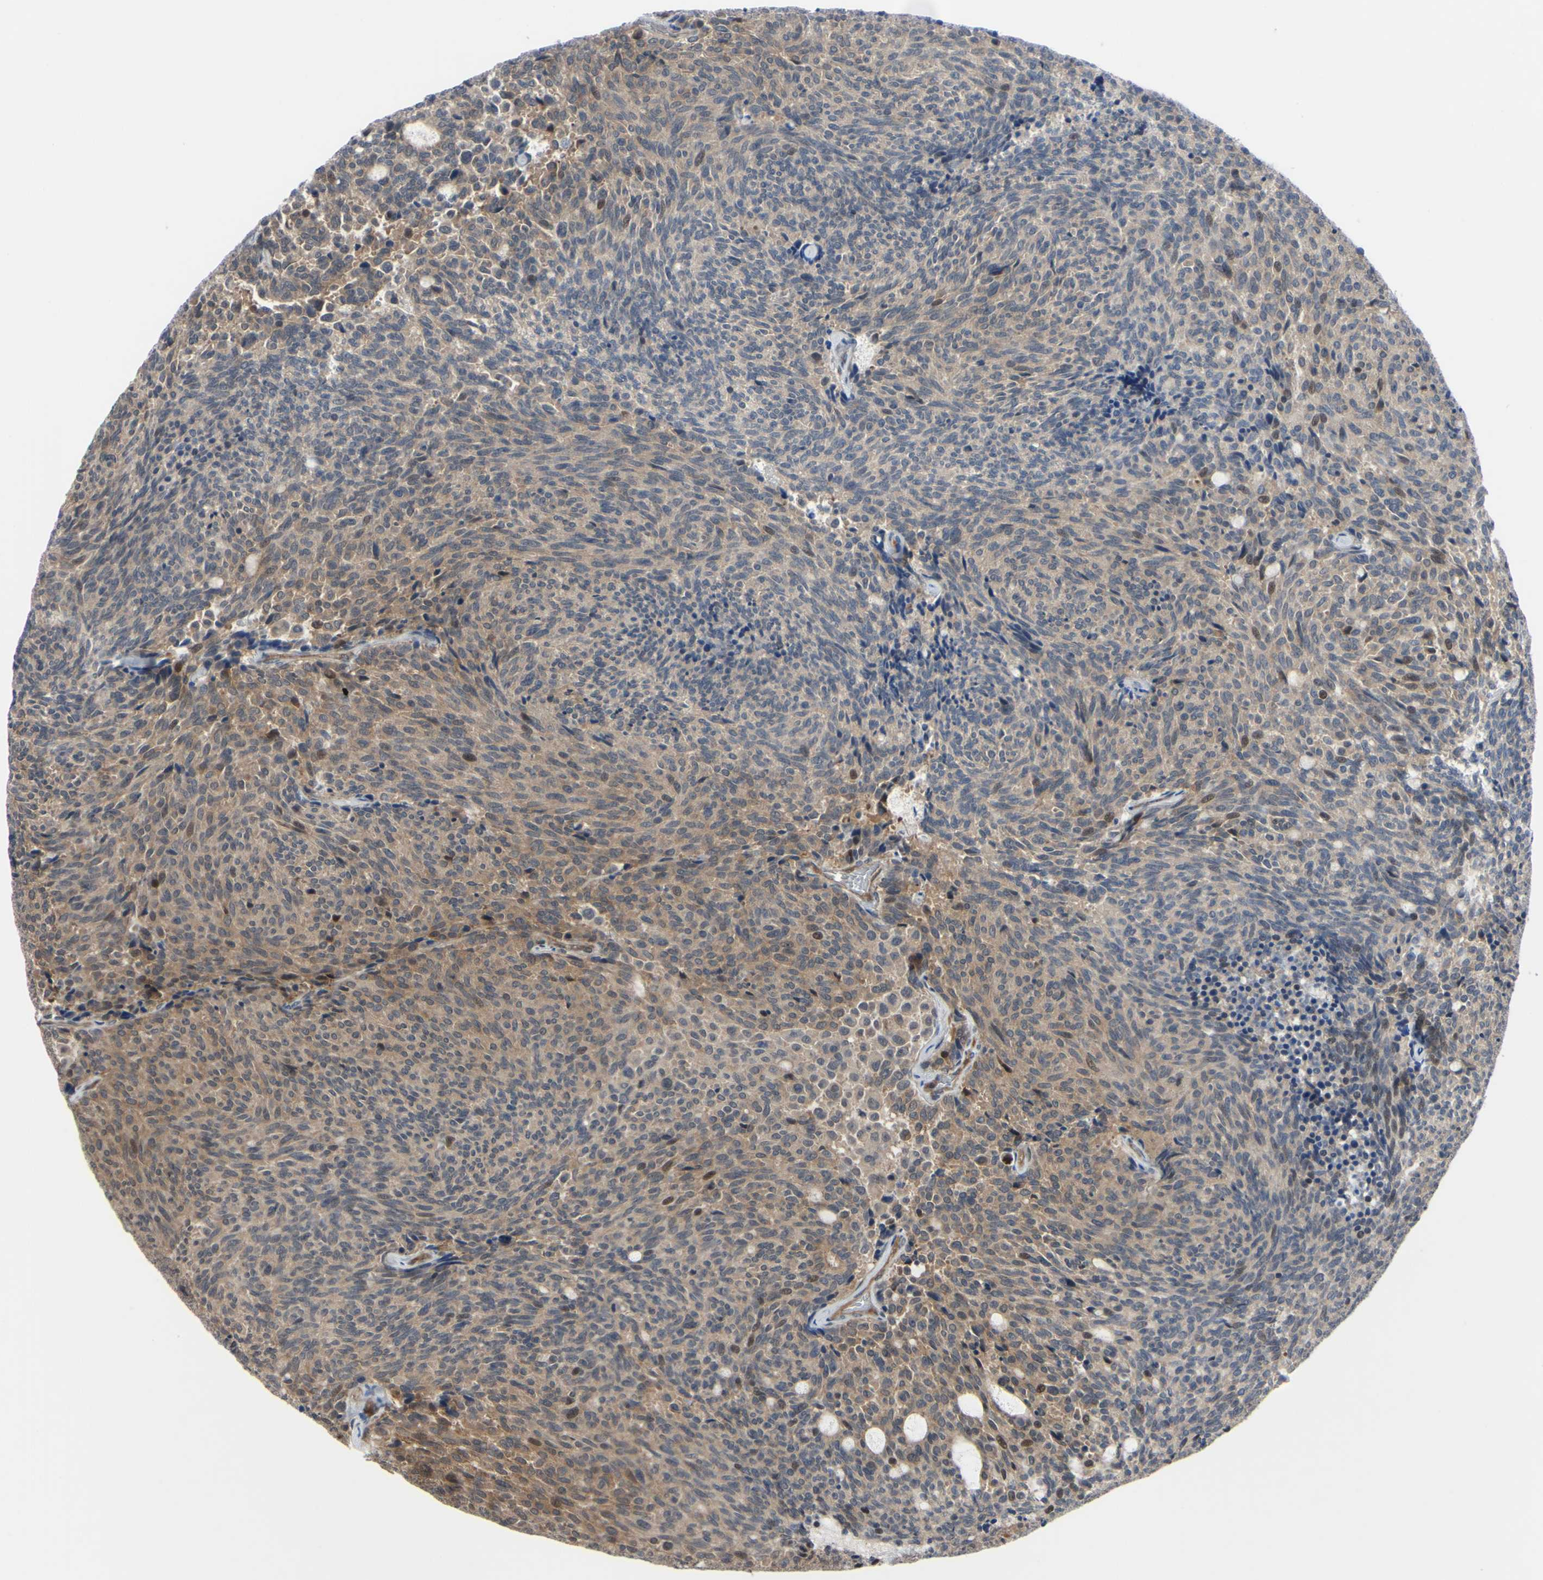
{"staining": {"intensity": "moderate", "quantity": "25%-75%", "location": "cytoplasmic/membranous,nuclear"}, "tissue": "carcinoid", "cell_type": "Tumor cells", "image_type": "cancer", "snomed": [{"axis": "morphology", "description": "Carcinoid, malignant, NOS"}, {"axis": "topography", "description": "Pancreas"}], "caption": "Malignant carcinoid stained with IHC shows moderate cytoplasmic/membranous and nuclear expression in about 25%-75% of tumor cells. (Stains: DAB in brown, nuclei in blue, Microscopy: brightfield microscopy at high magnification).", "gene": "COMMD9", "patient": {"sex": "female", "age": 54}}